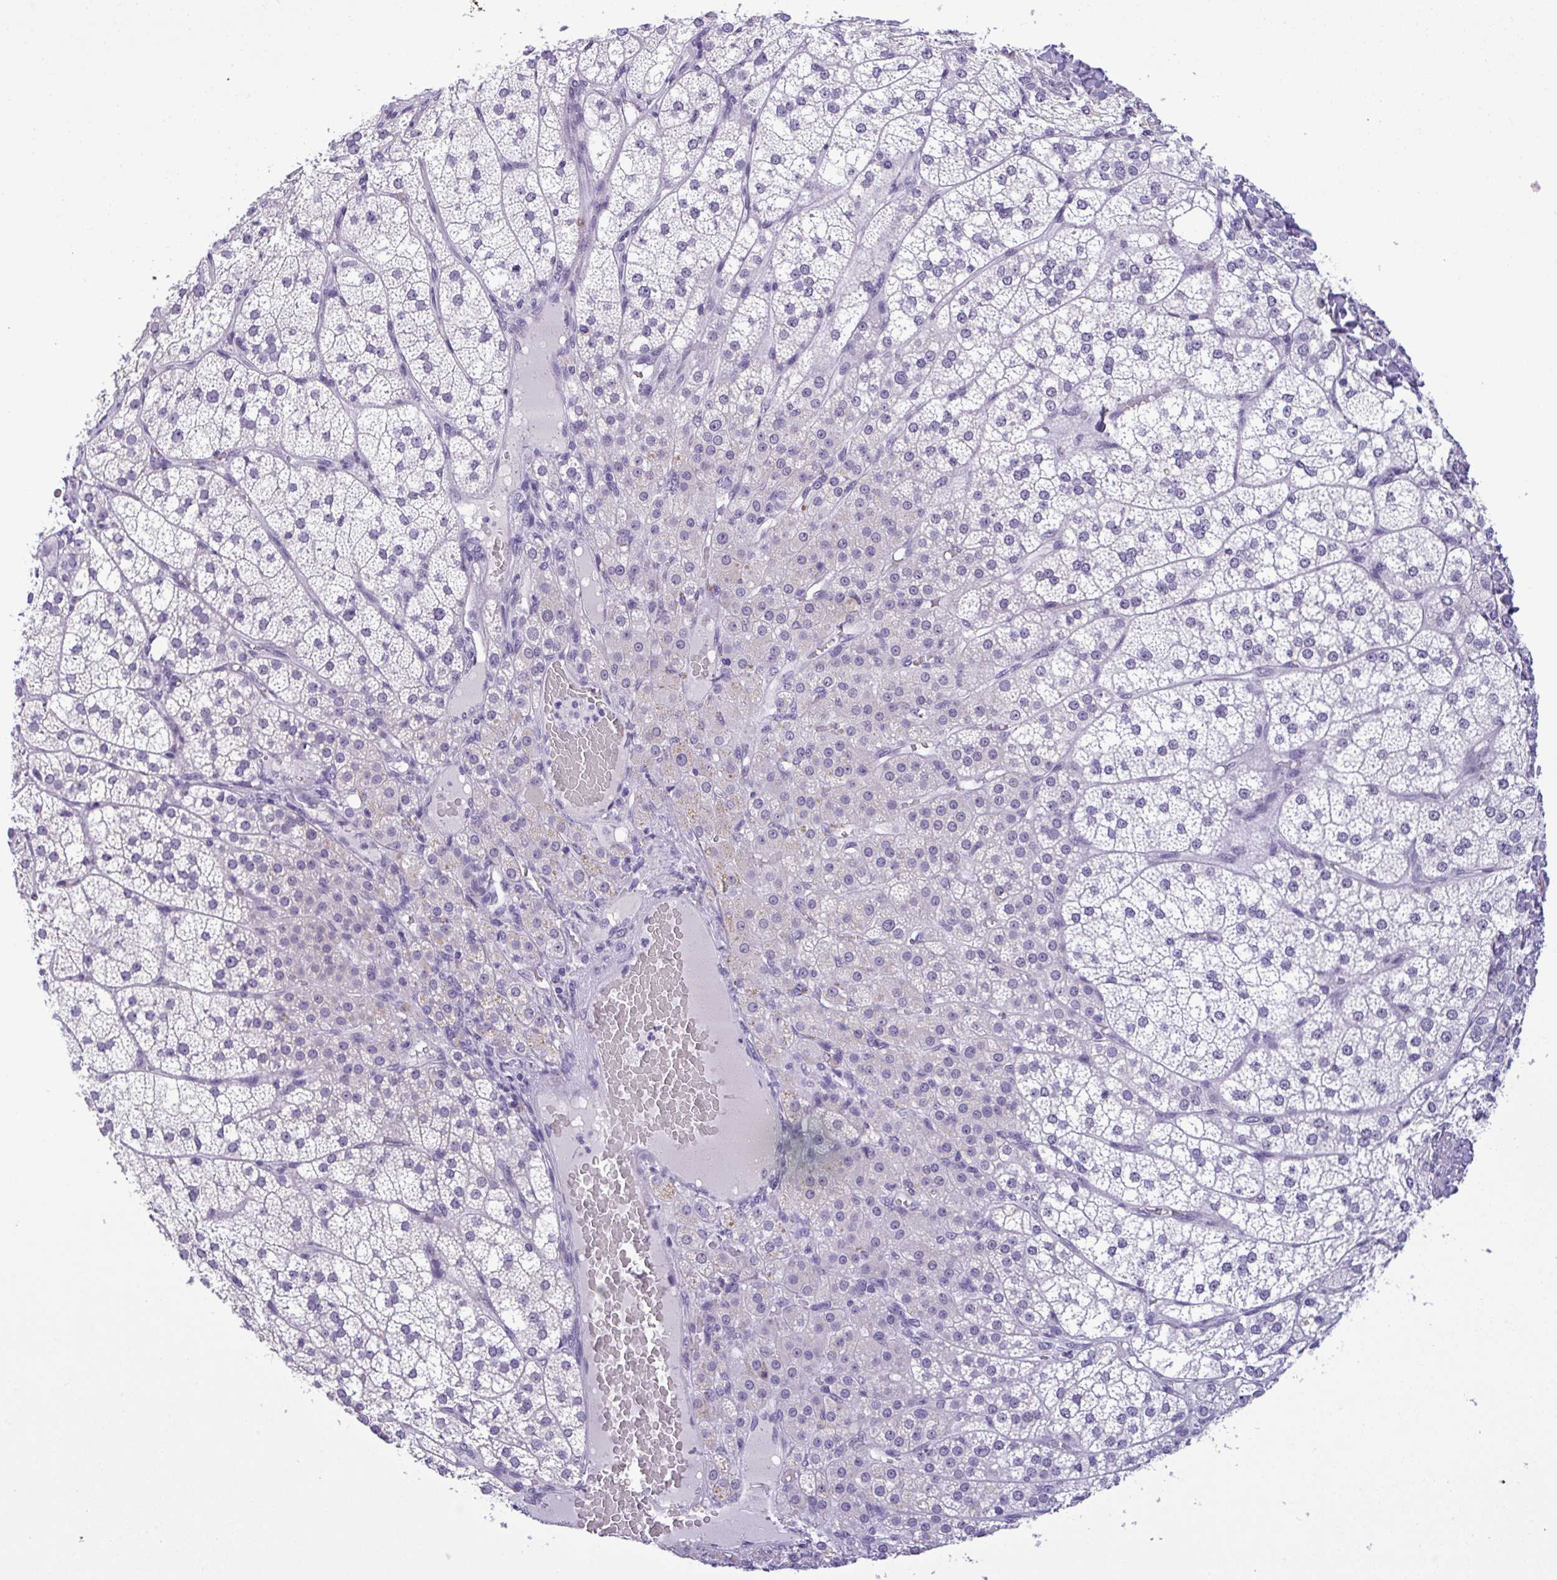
{"staining": {"intensity": "negative", "quantity": "none", "location": "none"}, "tissue": "adrenal gland", "cell_type": "Glandular cells", "image_type": "normal", "snomed": [{"axis": "morphology", "description": "Normal tissue, NOS"}, {"axis": "topography", "description": "Adrenal gland"}], "caption": "IHC image of normal adrenal gland: human adrenal gland stained with DAB (3,3'-diaminobenzidine) displays no significant protein expression in glandular cells. (Immunohistochemistry, brightfield microscopy, high magnification).", "gene": "YBX2", "patient": {"sex": "female", "age": 60}}